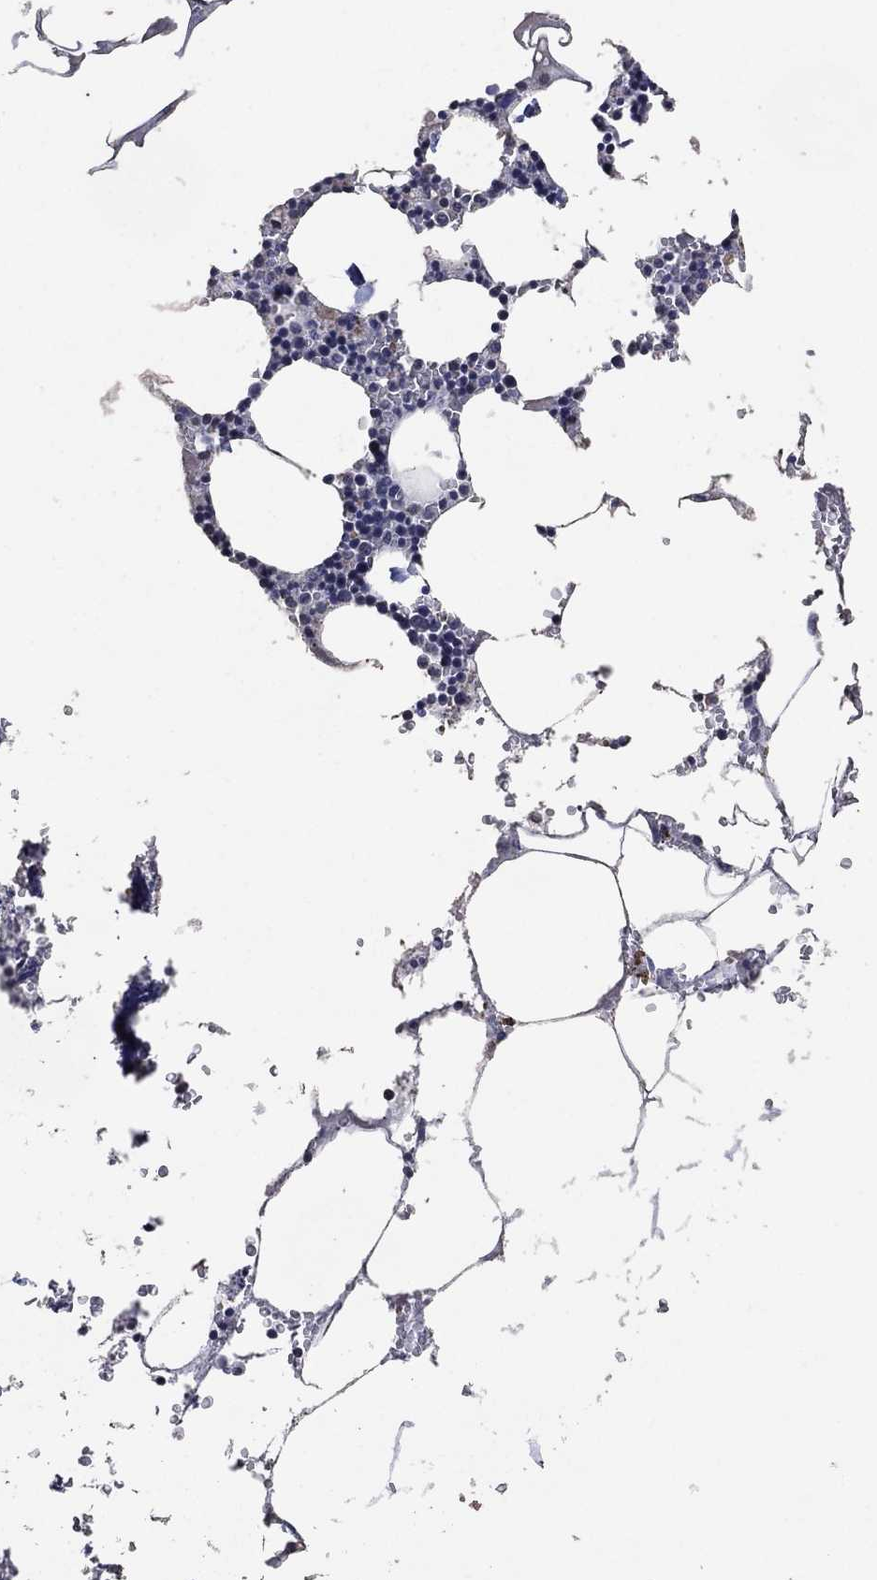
{"staining": {"intensity": "negative", "quantity": "none", "location": "none"}, "tissue": "bone marrow", "cell_type": "Hematopoietic cells", "image_type": "normal", "snomed": [{"axis": "morphology", "description": "Normal tissue, NOS"}, {"axis": "topography", "description": "Bone marrow"}], "caption": "Hematopoietic cells are negative for protein expression in benign human bone marrow. (Stains: DAB (3,3'-diaminobenzidine) immunohistochemistry (IHC) with hematoxylin counter stain, Microscopy: brightfield microscopy at high magnification).", "gene": "ADPRHL1", "patient": {"sex": "male", "age": 54}}